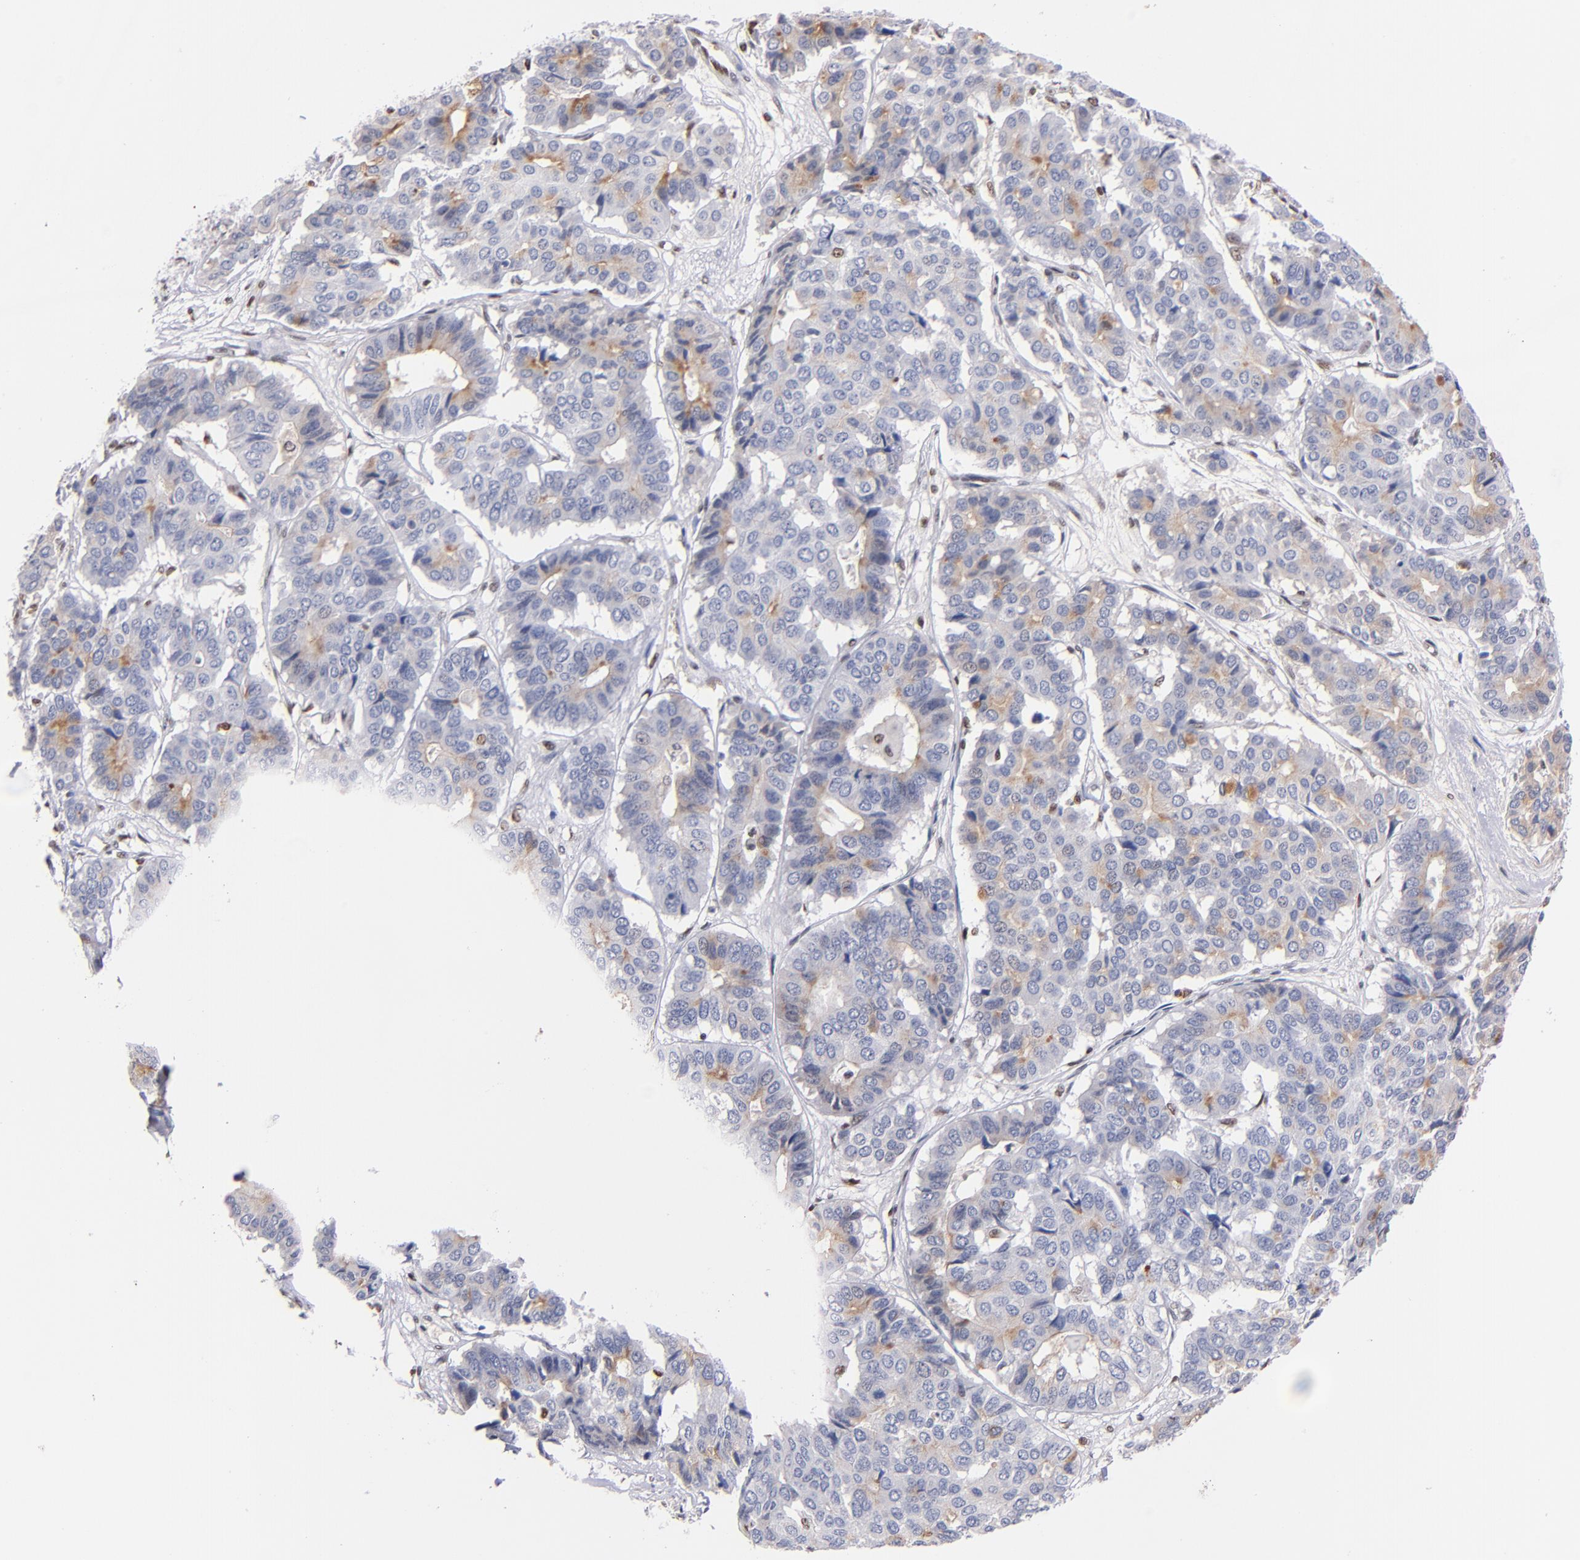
{"staining": {"intensity": "moderate", "quantity": "<25%", "location": "cytoplasmic/membranous"}, "tissue": "pancreatic cancer", "cell_type": "Tumor cells", "image_type": "cancer", "snomed": [{"axis": "morphology", "description": "Adenocarcinoma, NOS"}, {"axis": "topography", "description": "Pancreas"}], "caption": "Protein expression analysis of human adenocarcinoma (pancreatic) reveals moderate cytoplasmic/membranous positivity in about <25% of tumor cells. (brown staining indicates protein expression, while blue staining denotes nuclei).", "gene": "IFI16", "patient": {"sex": "male", "age": 50}}